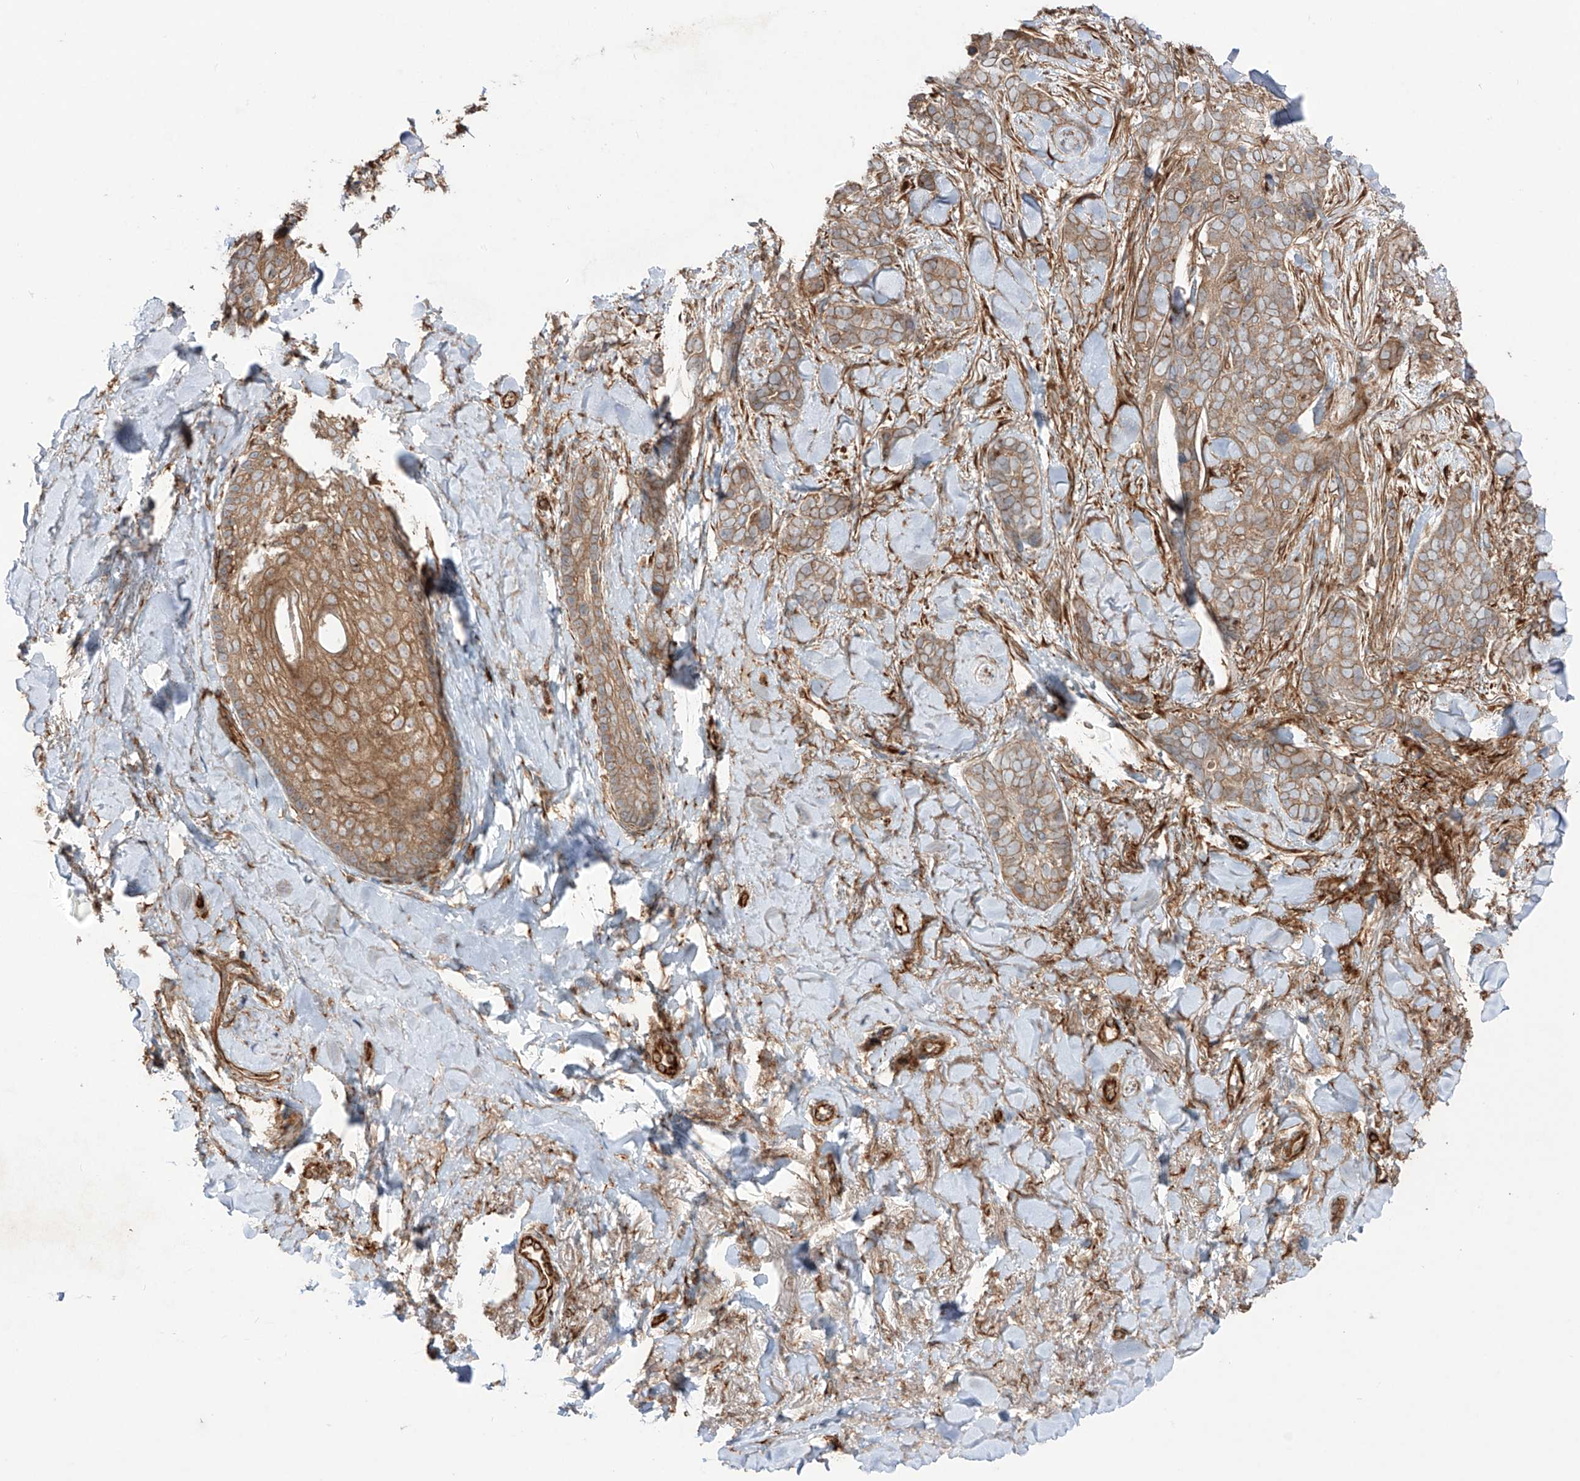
{"staining": {"intensity": "moderate", "quantity": ">75%", "location": "cytoplasmic/membranous"}, "tissue": "skin cancer", "cell_type": "Tumor cells", "image_type": "cancer", "snomed": [{"axis": "morphology", "description": "Basal cell carcinoma"}, {"axis": "topography", "description": "Skin"}], "caption": "Moderate cytoplasmic/membranous expression for a protein is identified in about >75% of tumor cells of skin basal cell carcinoma using IHC.", "gene": "YKT6", "patient": {"sex": "female", "age": 82}}